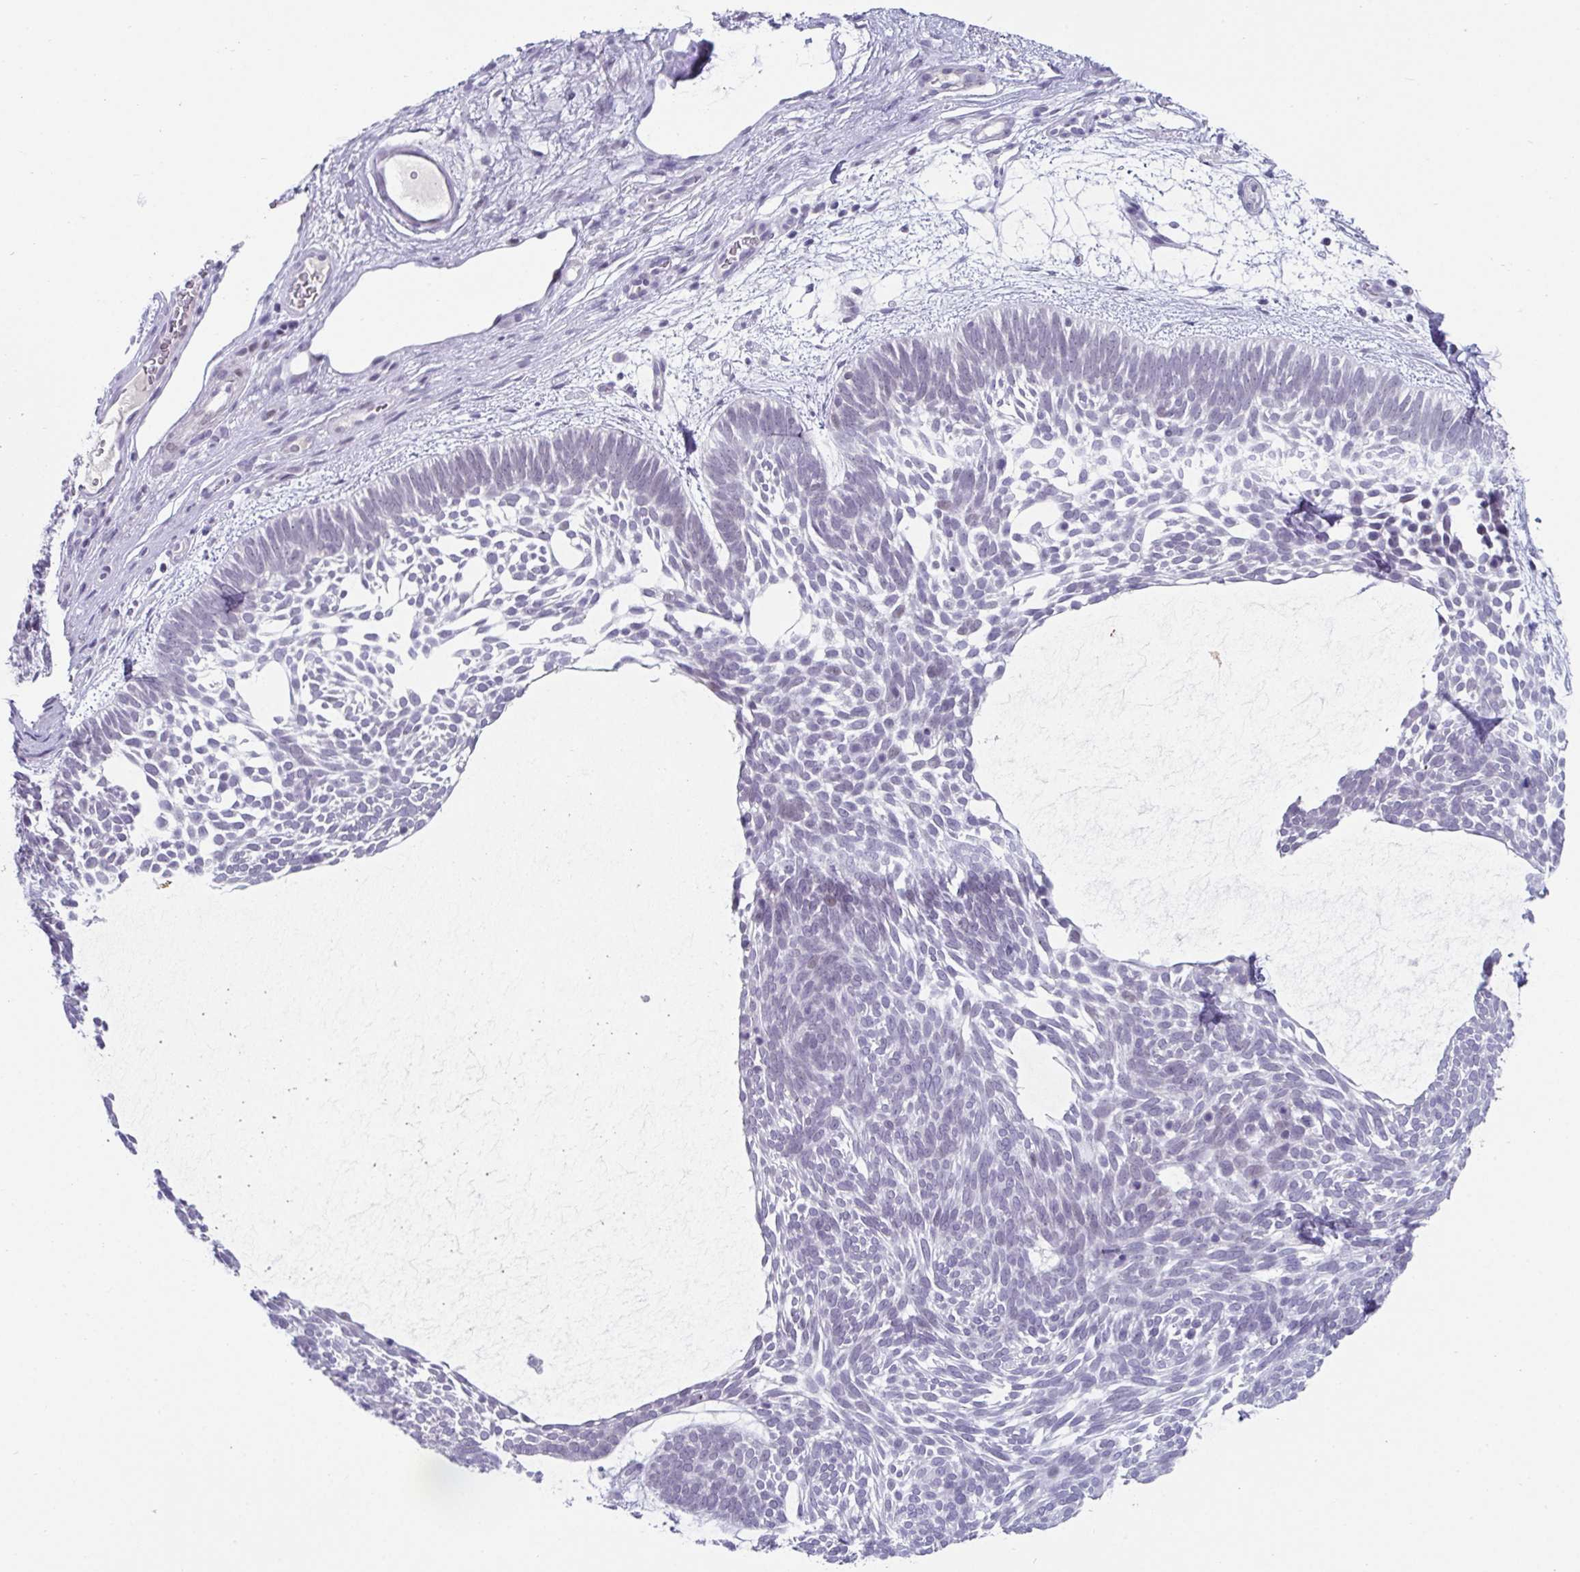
{"staining": {"intensity": "negative", "quantity": "none", "location": "none"}, "tissue": "skin cancer", "cell_type": "Tumor cells", "image_type": "cancer", "snomed": [{"axis": "morphology", "description": "Basal cell carcinoma"}, {"axis": "topography", "description": "Skin"}, {"axis": "topography", "description": "Skin of face"}], "caption": "A high-resolution histopathology image shows immunohistochemistry staining of skin cancer, which exhibits no significant staining in tumor cells.", "gene": "VSIG10L", "patient": {"sex": "male", "age": 83}}